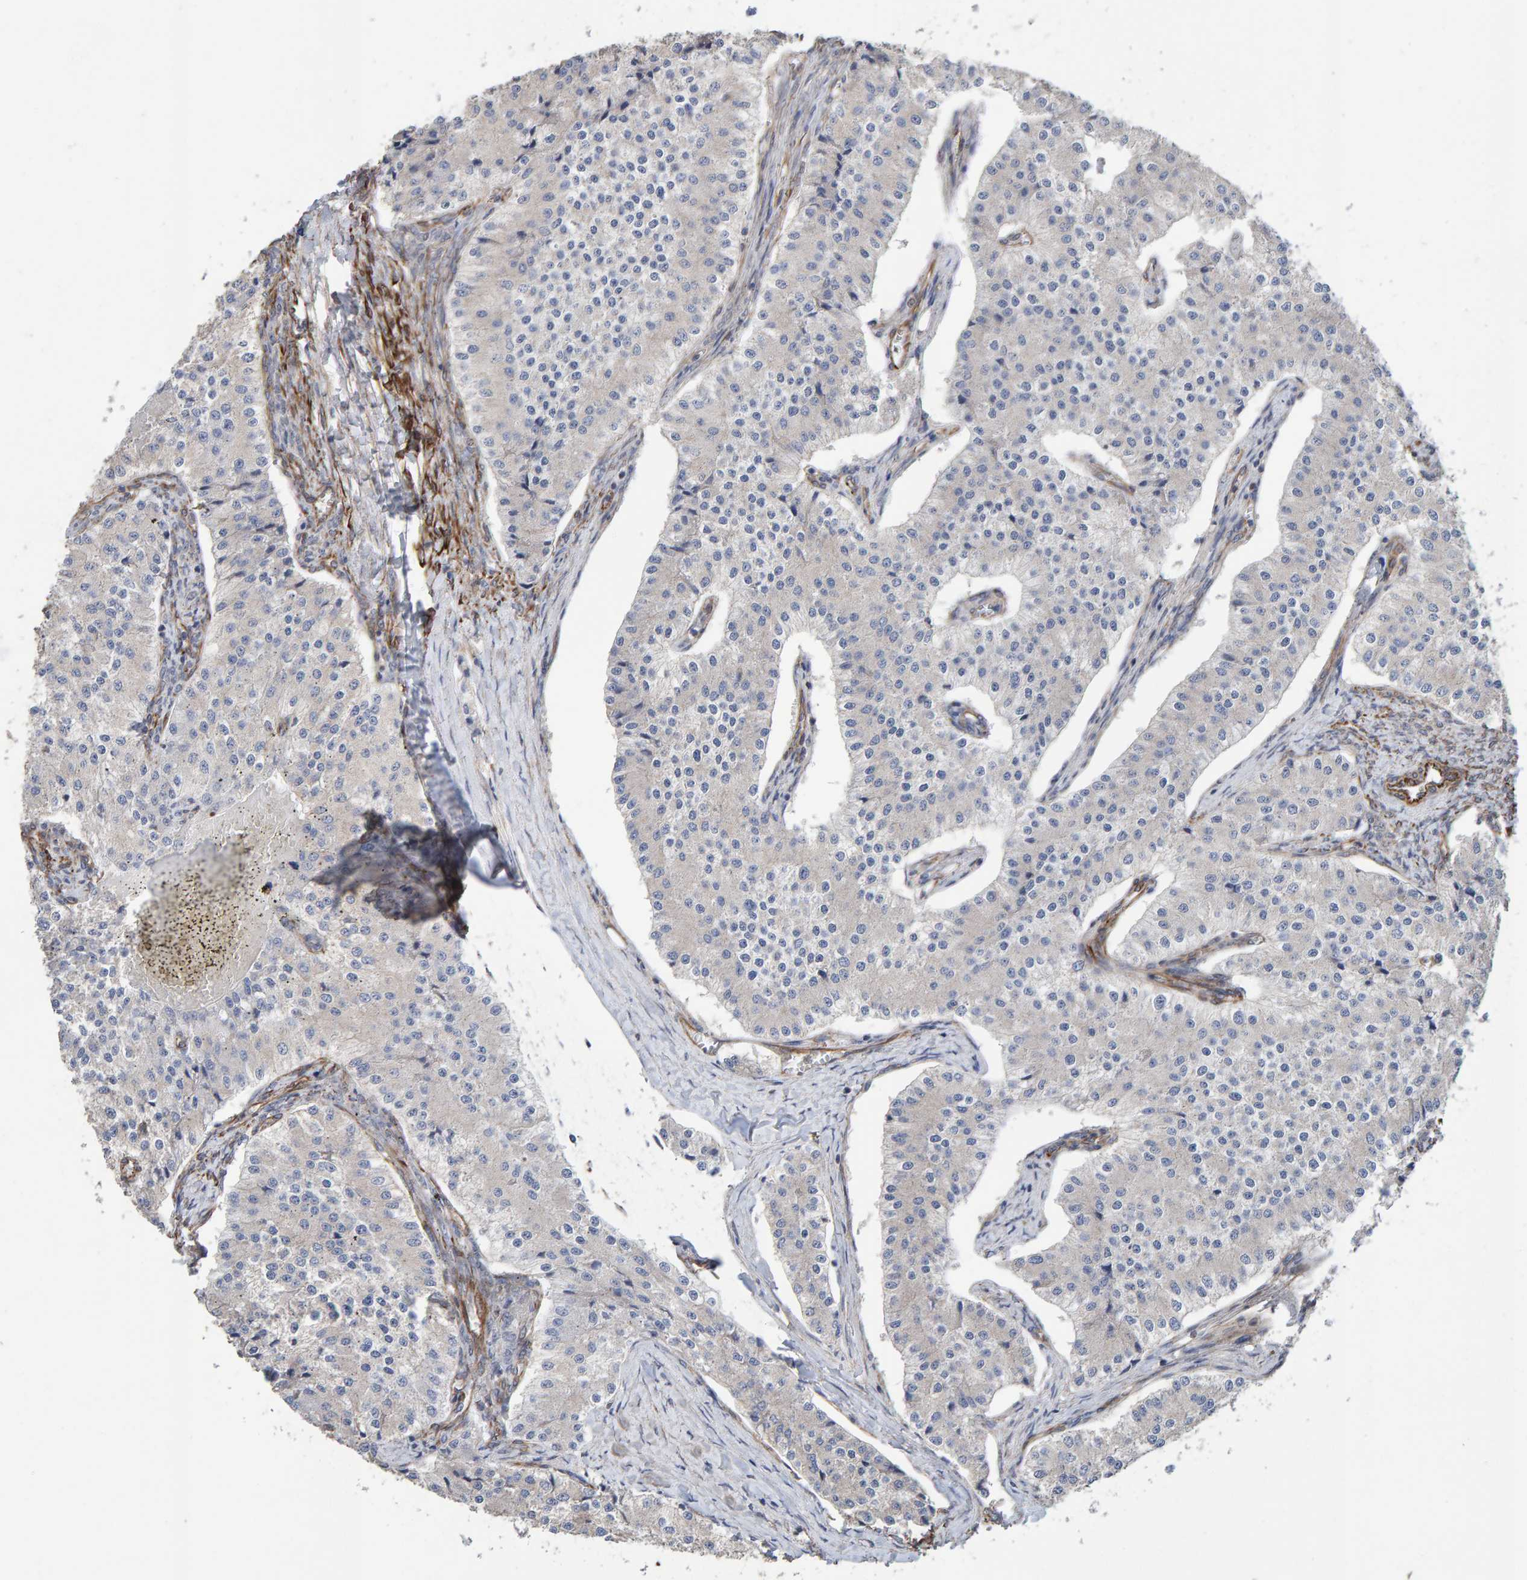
{"staining": {"intensity": "negative", "quantity": "none", "location": "none"}, "tissue": "carcinoid", "cell_type": "Tumor cells", "image_type": "cancer", "snomed": [{"axis": "morphology", "description": "Carcinoid, malignant, NOS"}, {"axis": "topography", "description": "Colon"}], "caption": "High magnification brightfield microscopy of carcinoid stained with DAB (3,3'-diaminobenzidine) (brown) and counterstained with hematoxylin (blue): tumor cells show no significant positivity. (DAB immunohistochemistry with hematoxylin counter stain).", "gene": "ZNF347", "patient": {"sex": "female", "age": 52}}